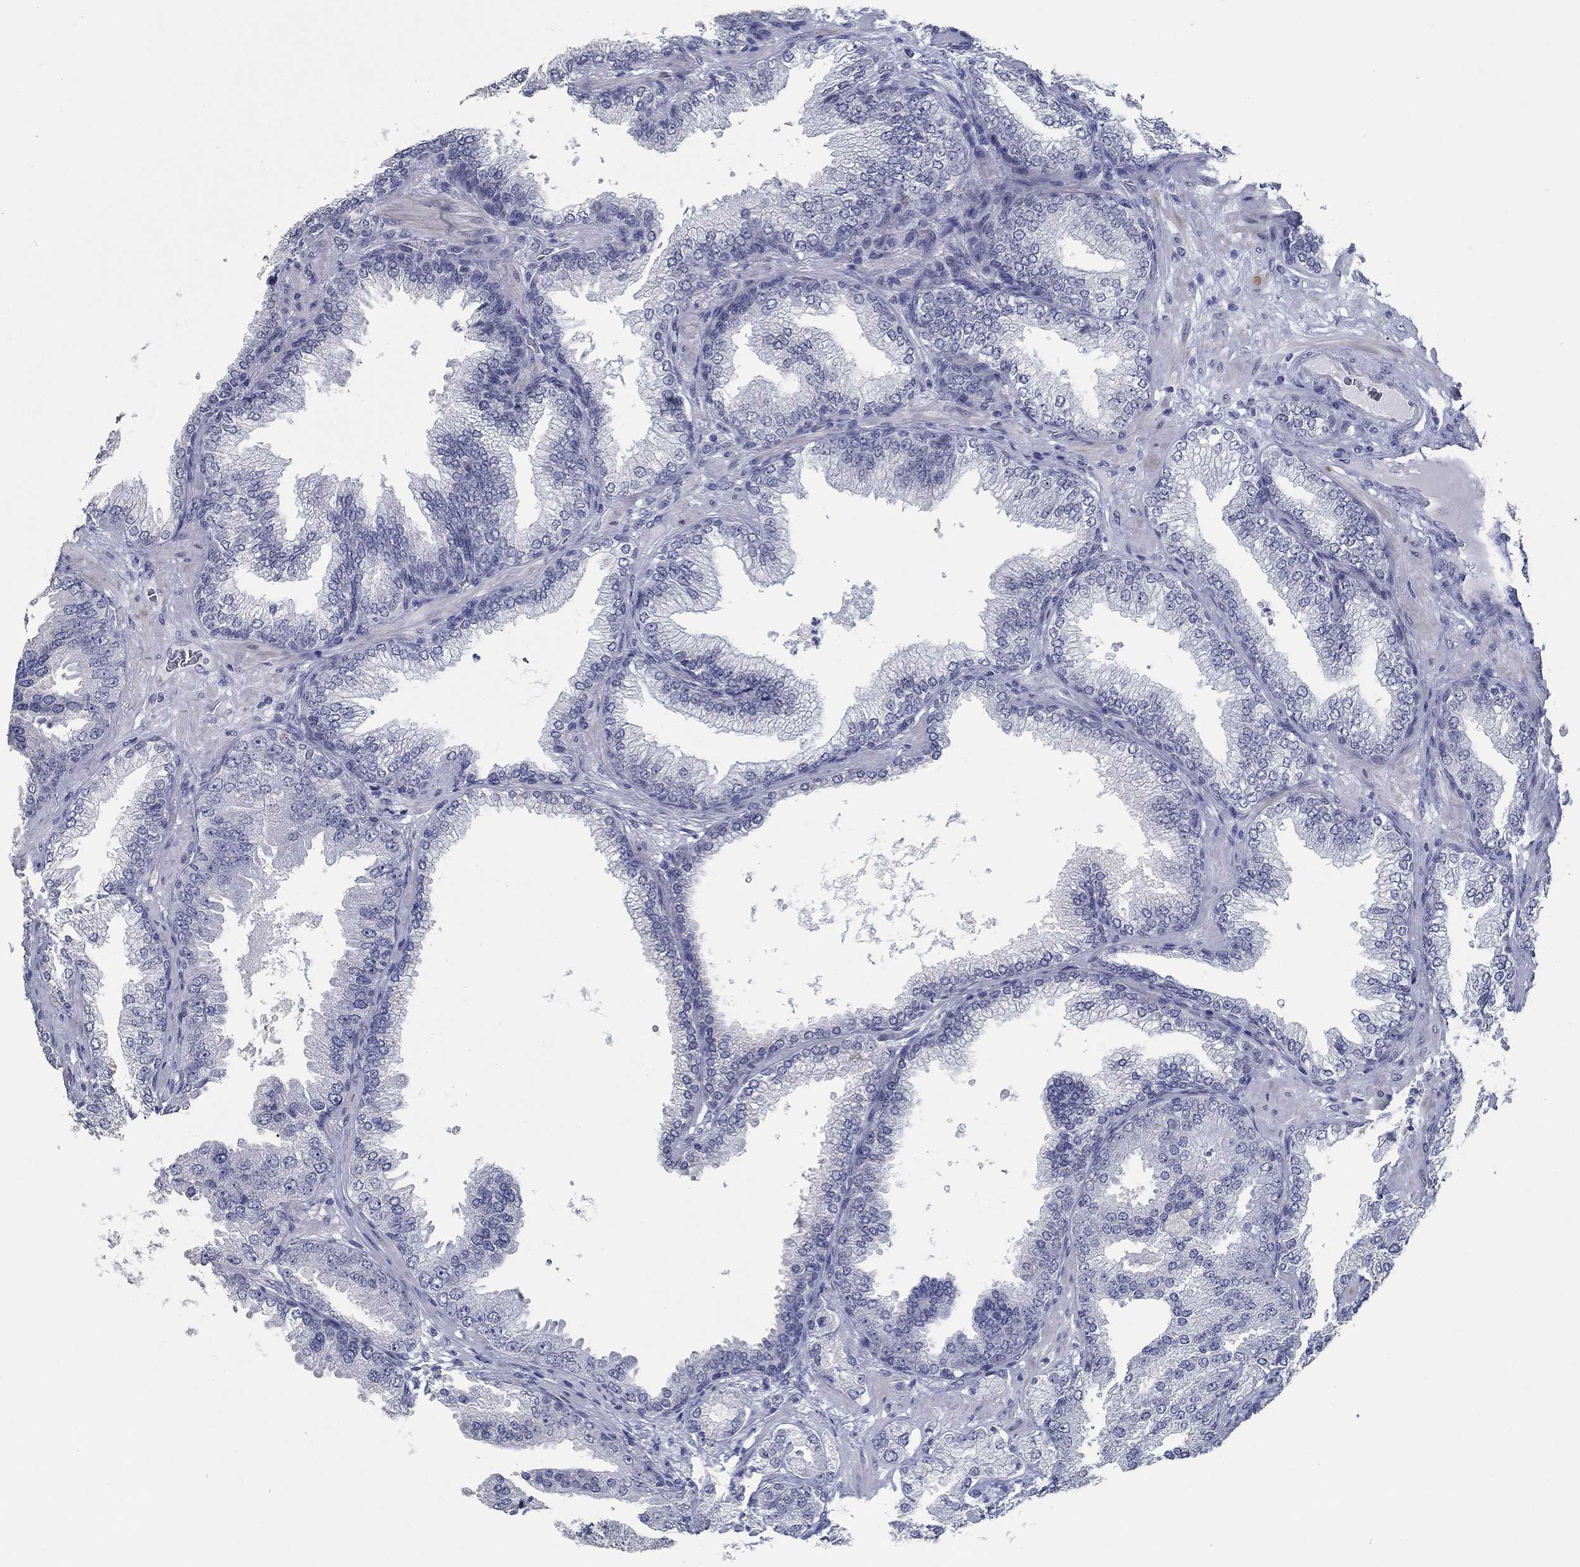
{"staining": {"intensity": "negative", "quantity": "none", "location": "none"}, "tissue": "prostate cancer", "cell_type": "Tumor cells", "image_type": "cancer", "snomed": [{"axis": "morphology", "description": "Adenocarcinoma, Low grade"}, {"axis": "topography", "description": "Prostate"}], "caption": "Immunohistochemical staining of human prostate cancer (low-grade adenocarcinoma) displays no significant positivity in tumor cells.", "gene": "NUP155", "patient": {"sex": "male", "age": 68}}